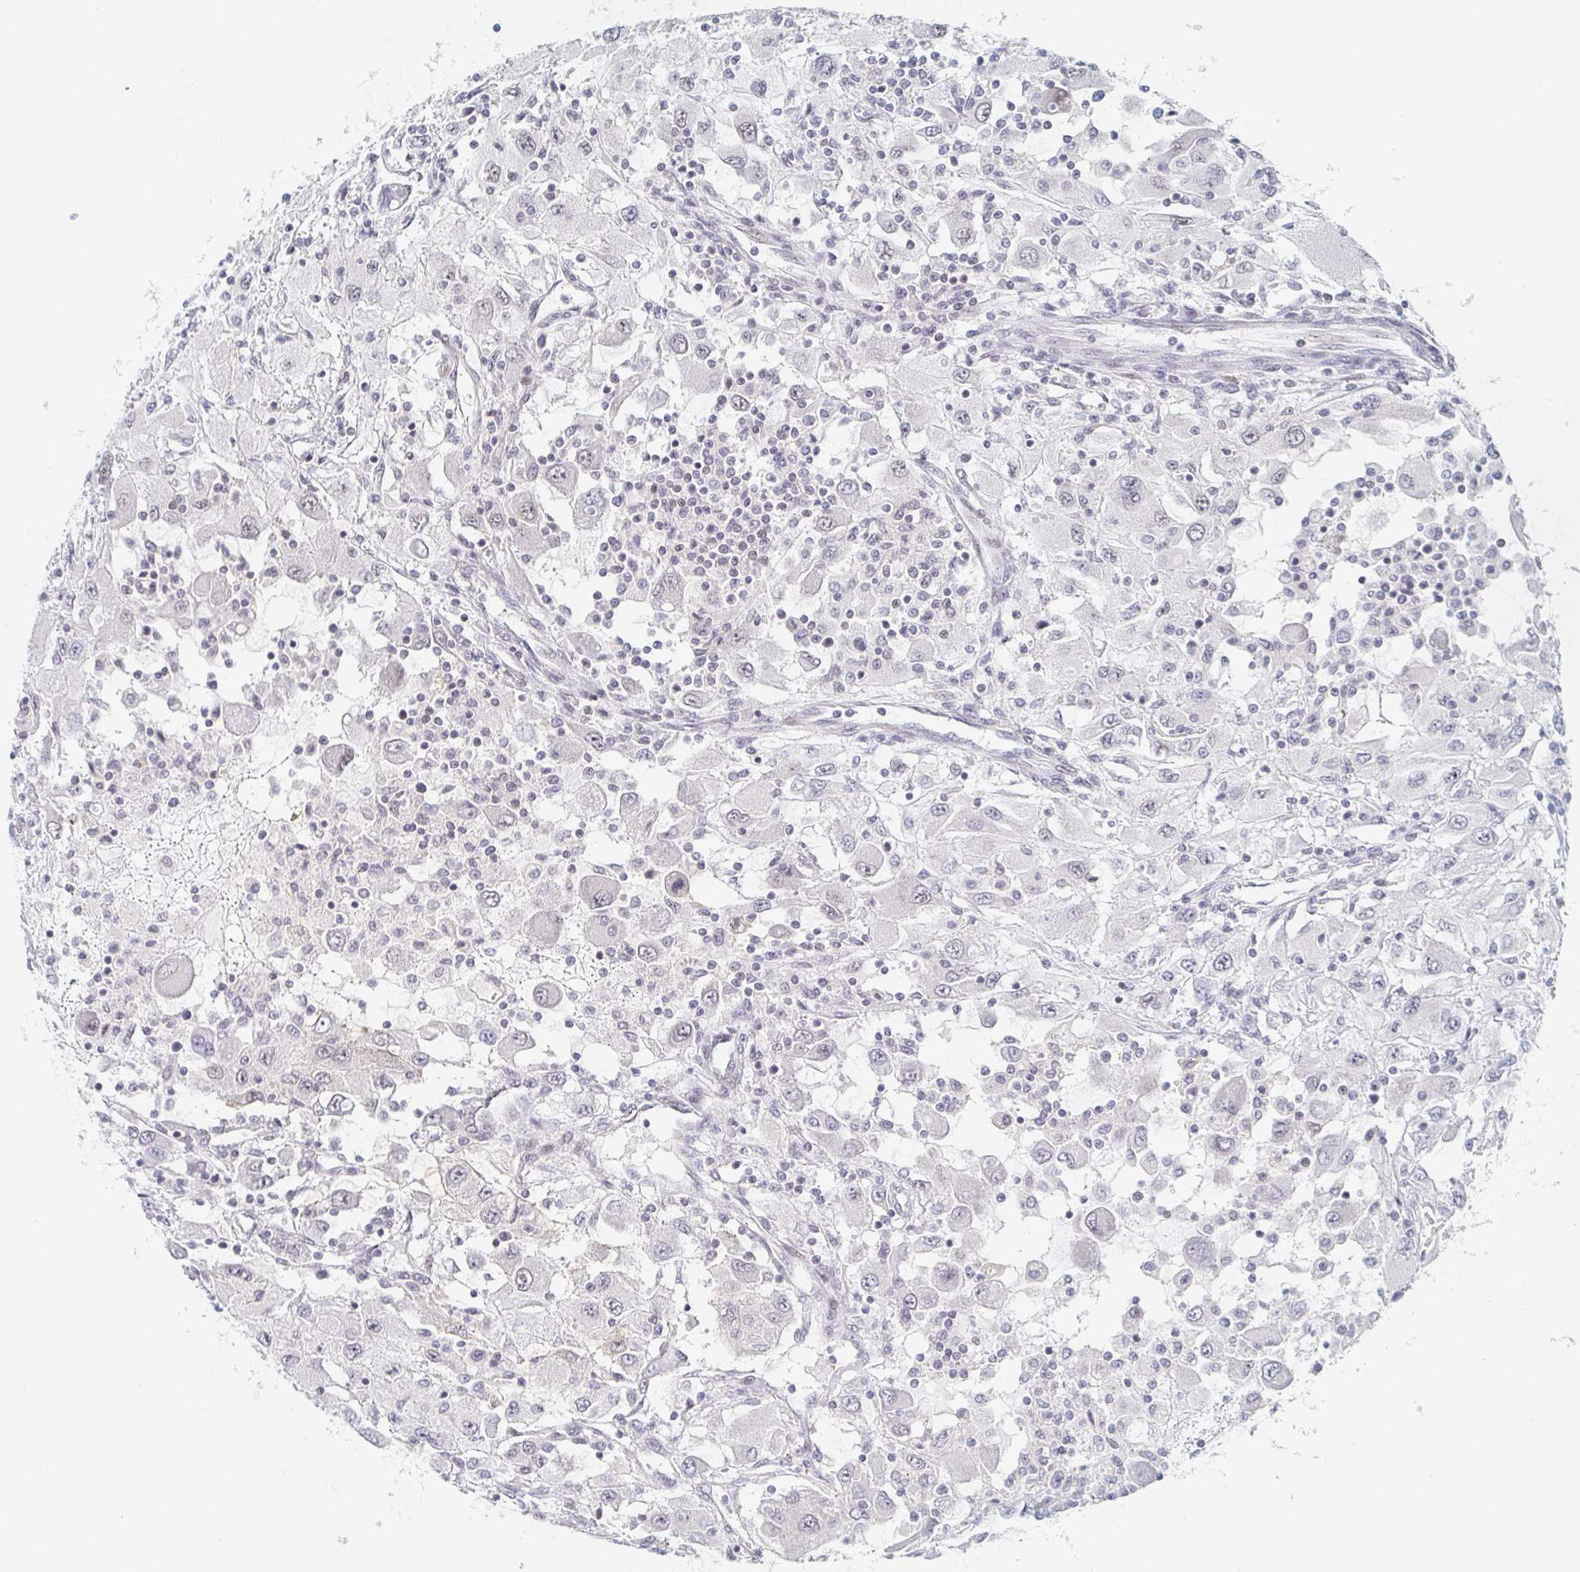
{"staining": {"intensity": "negative", "quantity": "none", "location": "none"}, "tissue": "renal cancer", "cell_type": "Tumor cells", "image_type": "cancer", "snomed": [{"axis": "morphology", "description": "Adenocarcinoma, NOS"}, {"axis": "topography", "description": "Kidney"}], "caption": "This is a photomicrograph of immunohistochemistry (IHC) staining of renal cancer (adenocarcinoma), which shows no expression in tumor cells.", "gene": "CHD2", "patient": {"sex": "female", "age": 67}}